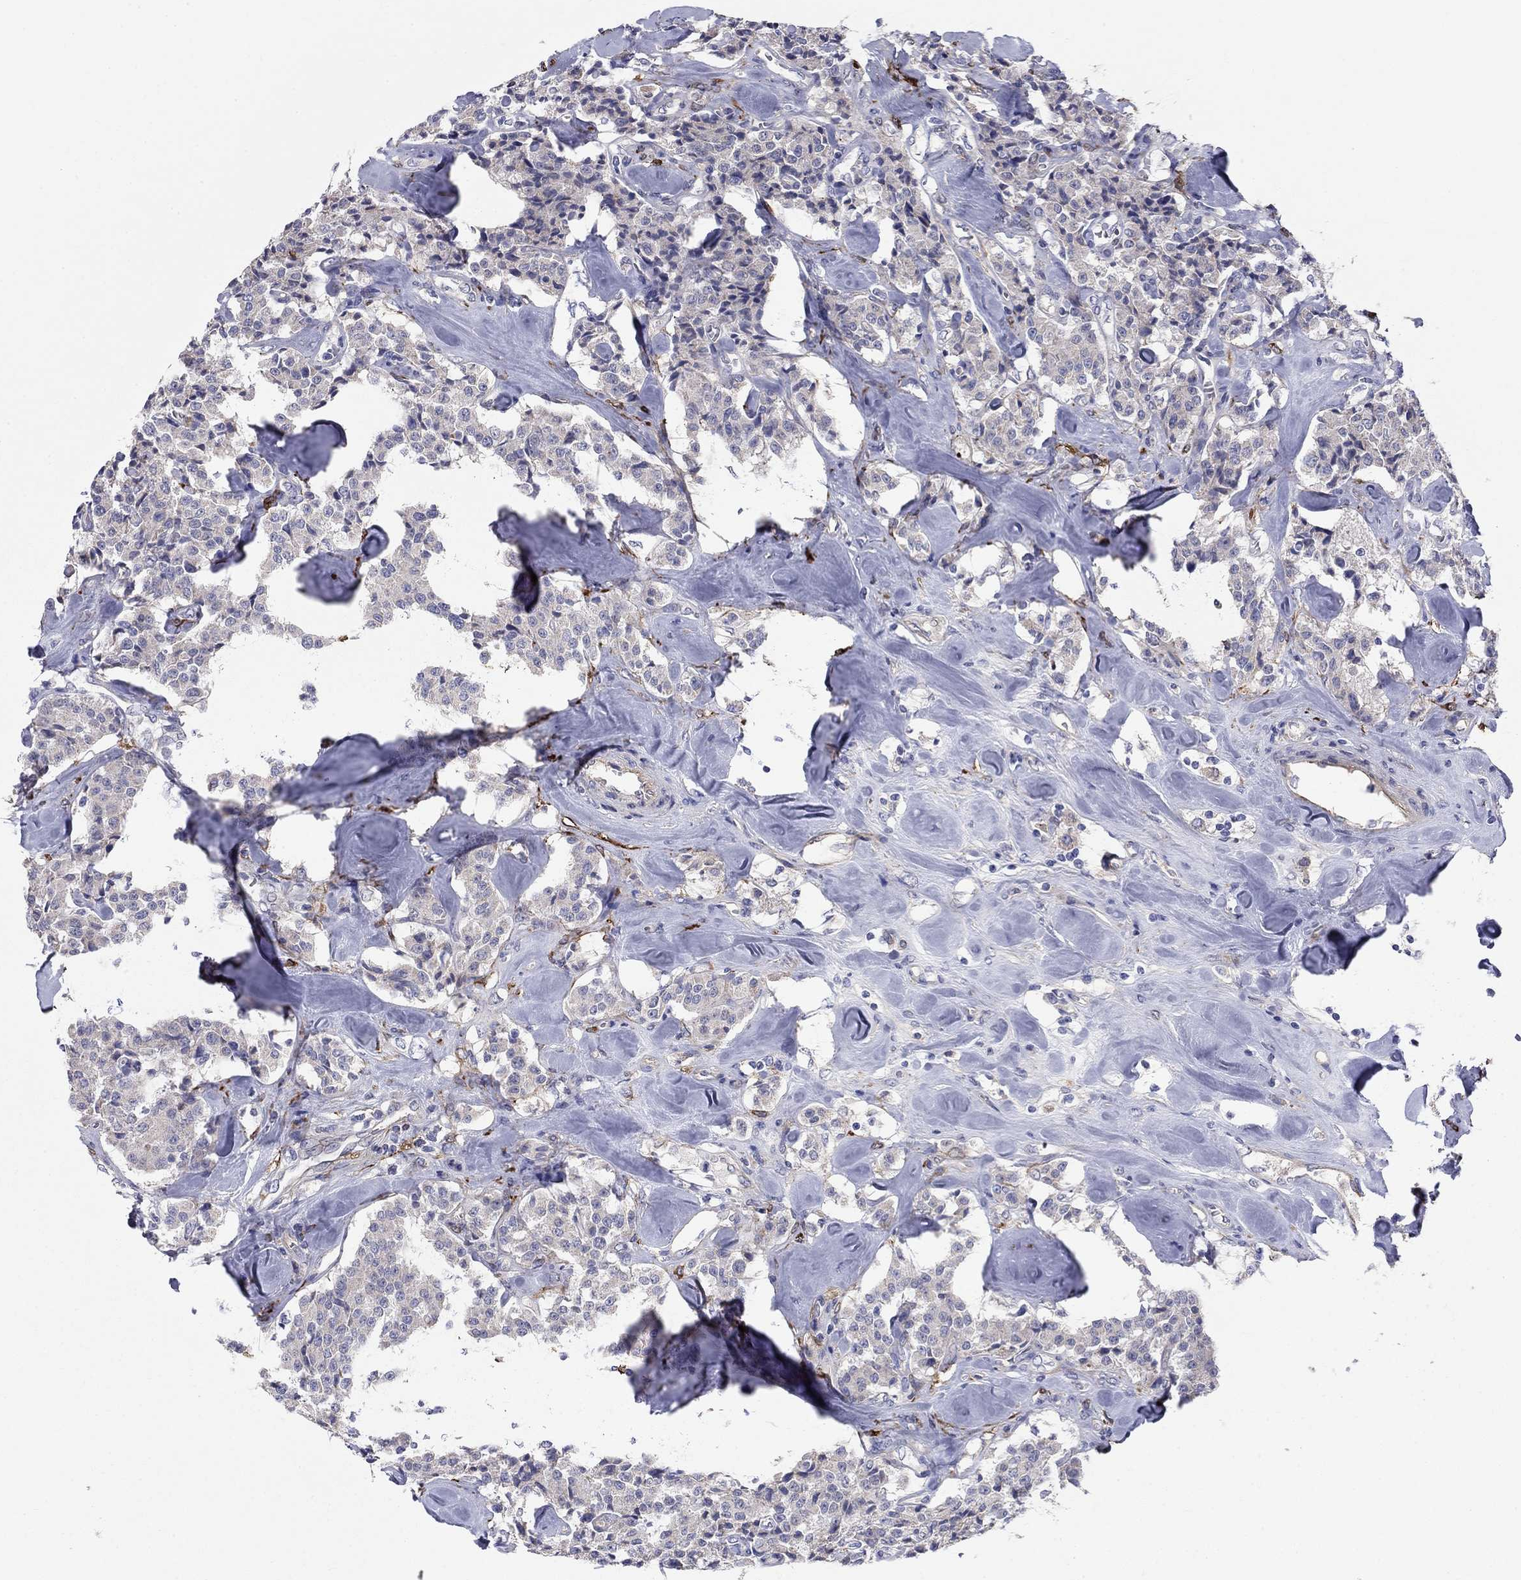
{"staining": {"intensity": "negative", "quantity": "none", "location": "none"}, "tissue": "carcinoid", "cell_type": "Tumor cells", "image_type": "cancer", "snomed": [{"axis": "morphology", "description": "Carcinoid, malignant, NOS"}, {"axis": "topography", "description": "Pancreas"}], "caption": "Carcinoid was stained to show a protein in brown. There is no significant expression in tumor cells. The staining is performed using DAB (3,3'-diaminobenzidine) brown chromogen with nuclei counter-stained in using hematoxylin.", "gene": "EMP2", "patient": {"sex": "male", "age": 41}}